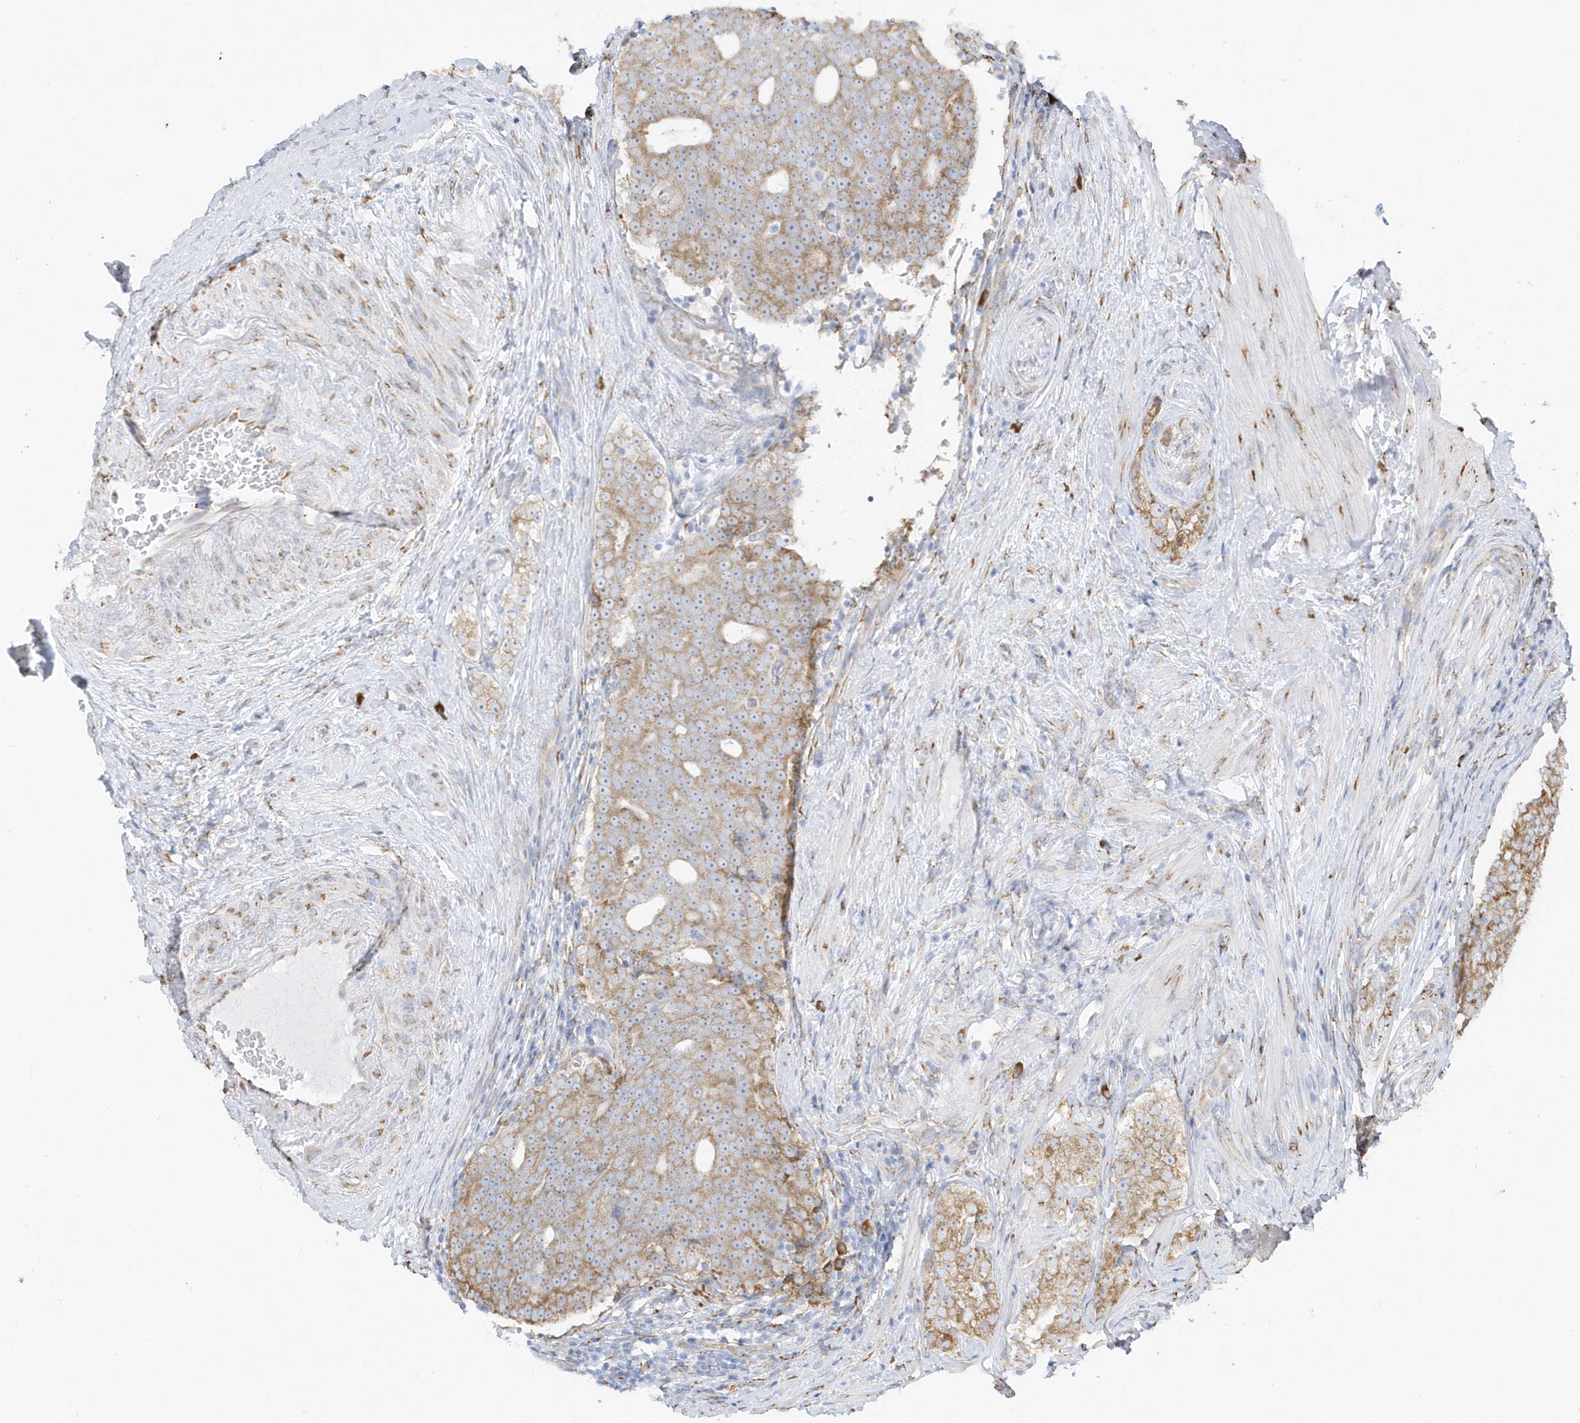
{"staining": {"intensity": "moderate", "quantity": ">75%", "location": "cytoplasmic/membranous"}, "tissue": "prostate cancer", "cell_type": "Tumor cells", "image_type": "cancer", "snomed": [{"axis": "morphology", "description": "Adenocarcinoma, High grade"}, {"axis": "topography", "description": "Prostate"}], "caption": "Human high-grade adenocarcinoma (prostate) stained for a protein (brown) reveals moderate cytoplasmic/membranous positive expression in about >75% of tumor cells.", "gene": "DCAF1", "patient": {"sex": "male", "age": 56}}